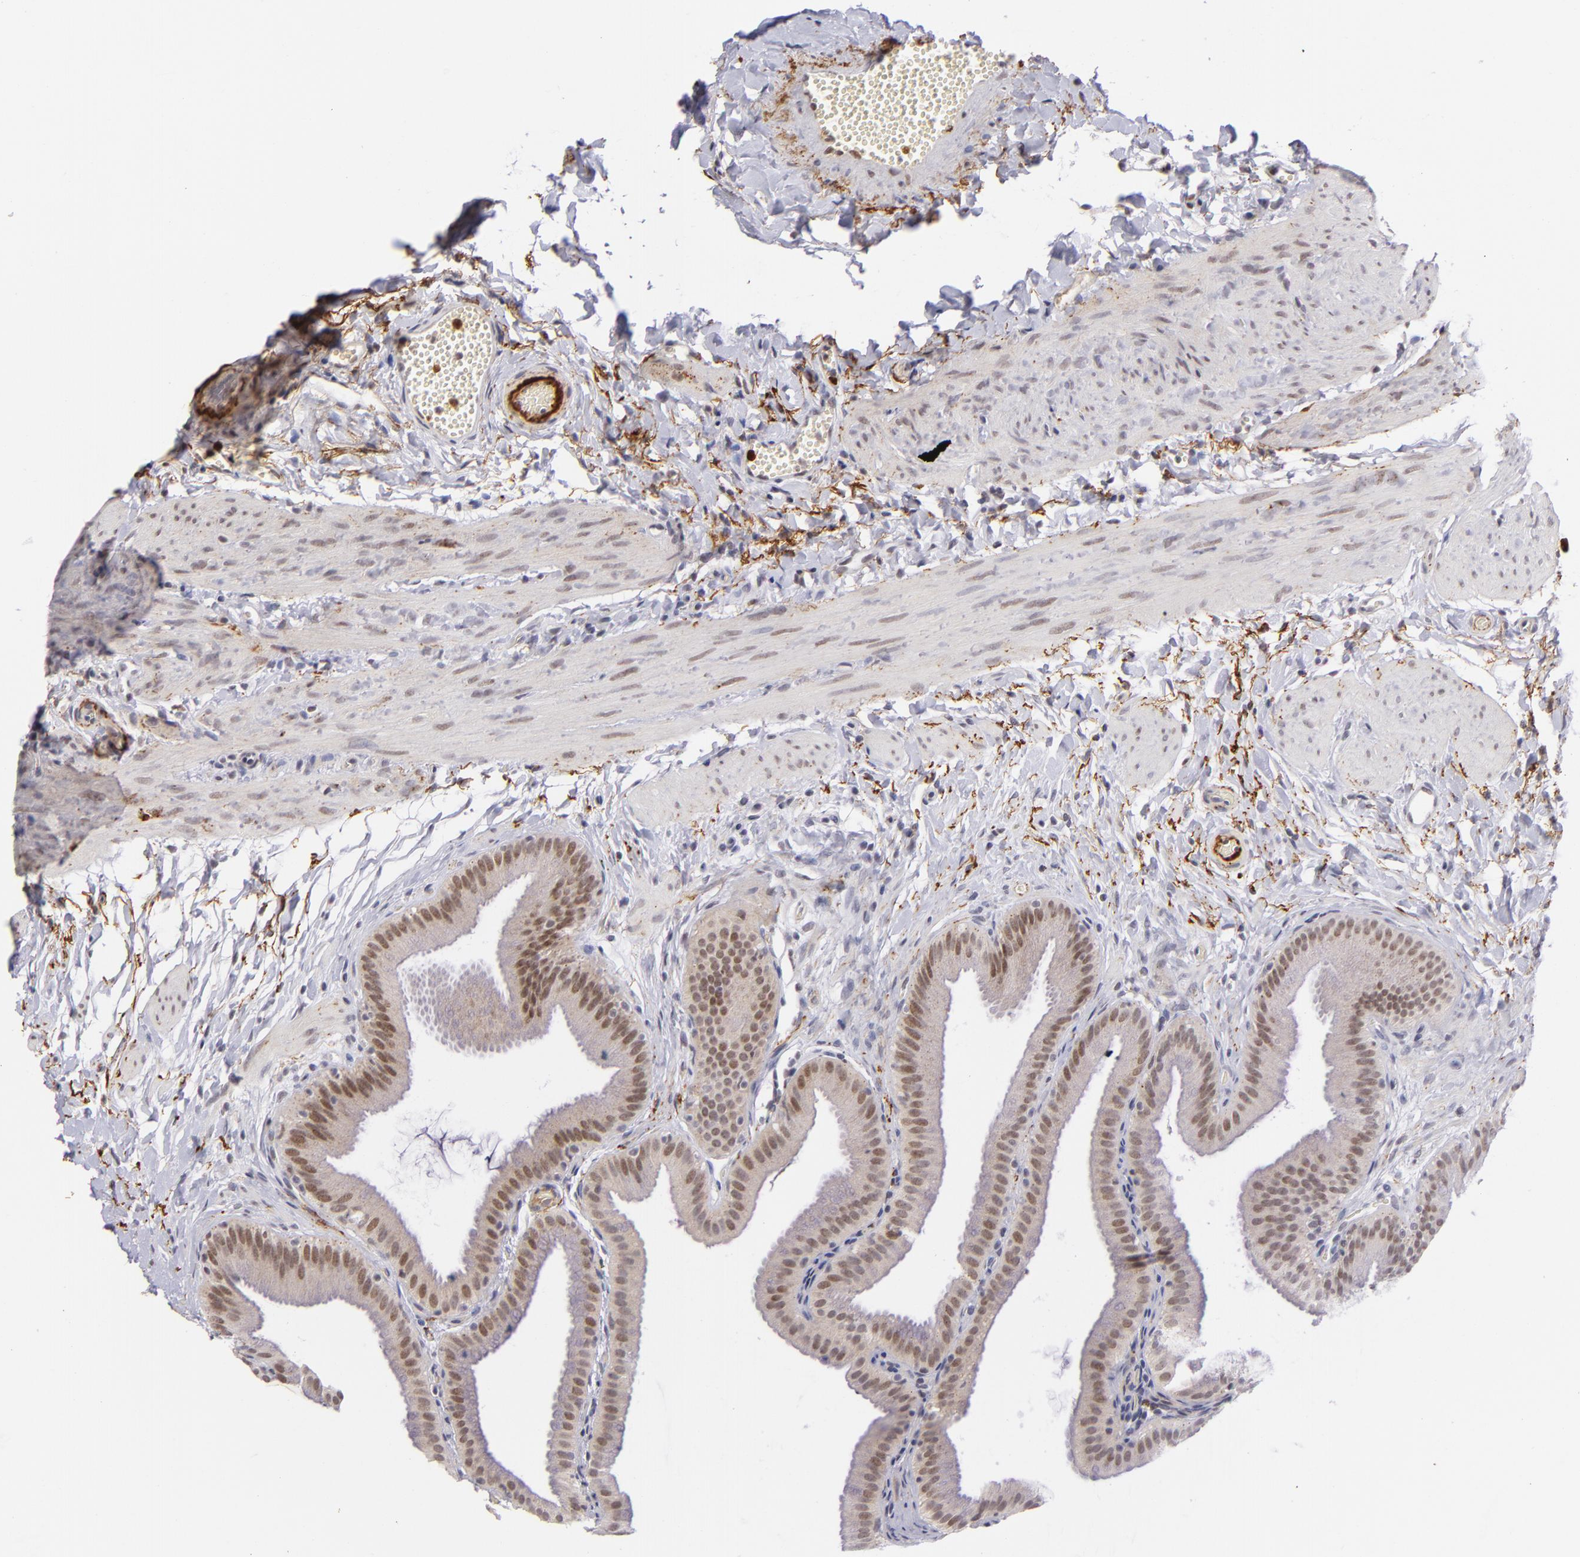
{"staining": {"intensity": "weak", "quantity": ">75%", "location": "cytoplasmic/membranous,nuclear"}, "tissue": "gallbladder", "cell_type": "Glandular cells", "image_type": "normal", "snomed": [{"axis": "morphology", "description": "Normal tissue, NOS"}, {"axis": "topography", "description": "Gallbladder"}], "caption": "Weak cytoplasmic/membranous,nuclear expression is seen in approximately >75% of glandular cells in unremarkable gallbladder. (IHC, brightfield microscopy, high magnification).", "gene": "RXRG", "patient": {"sex": "female", "age": 63}}